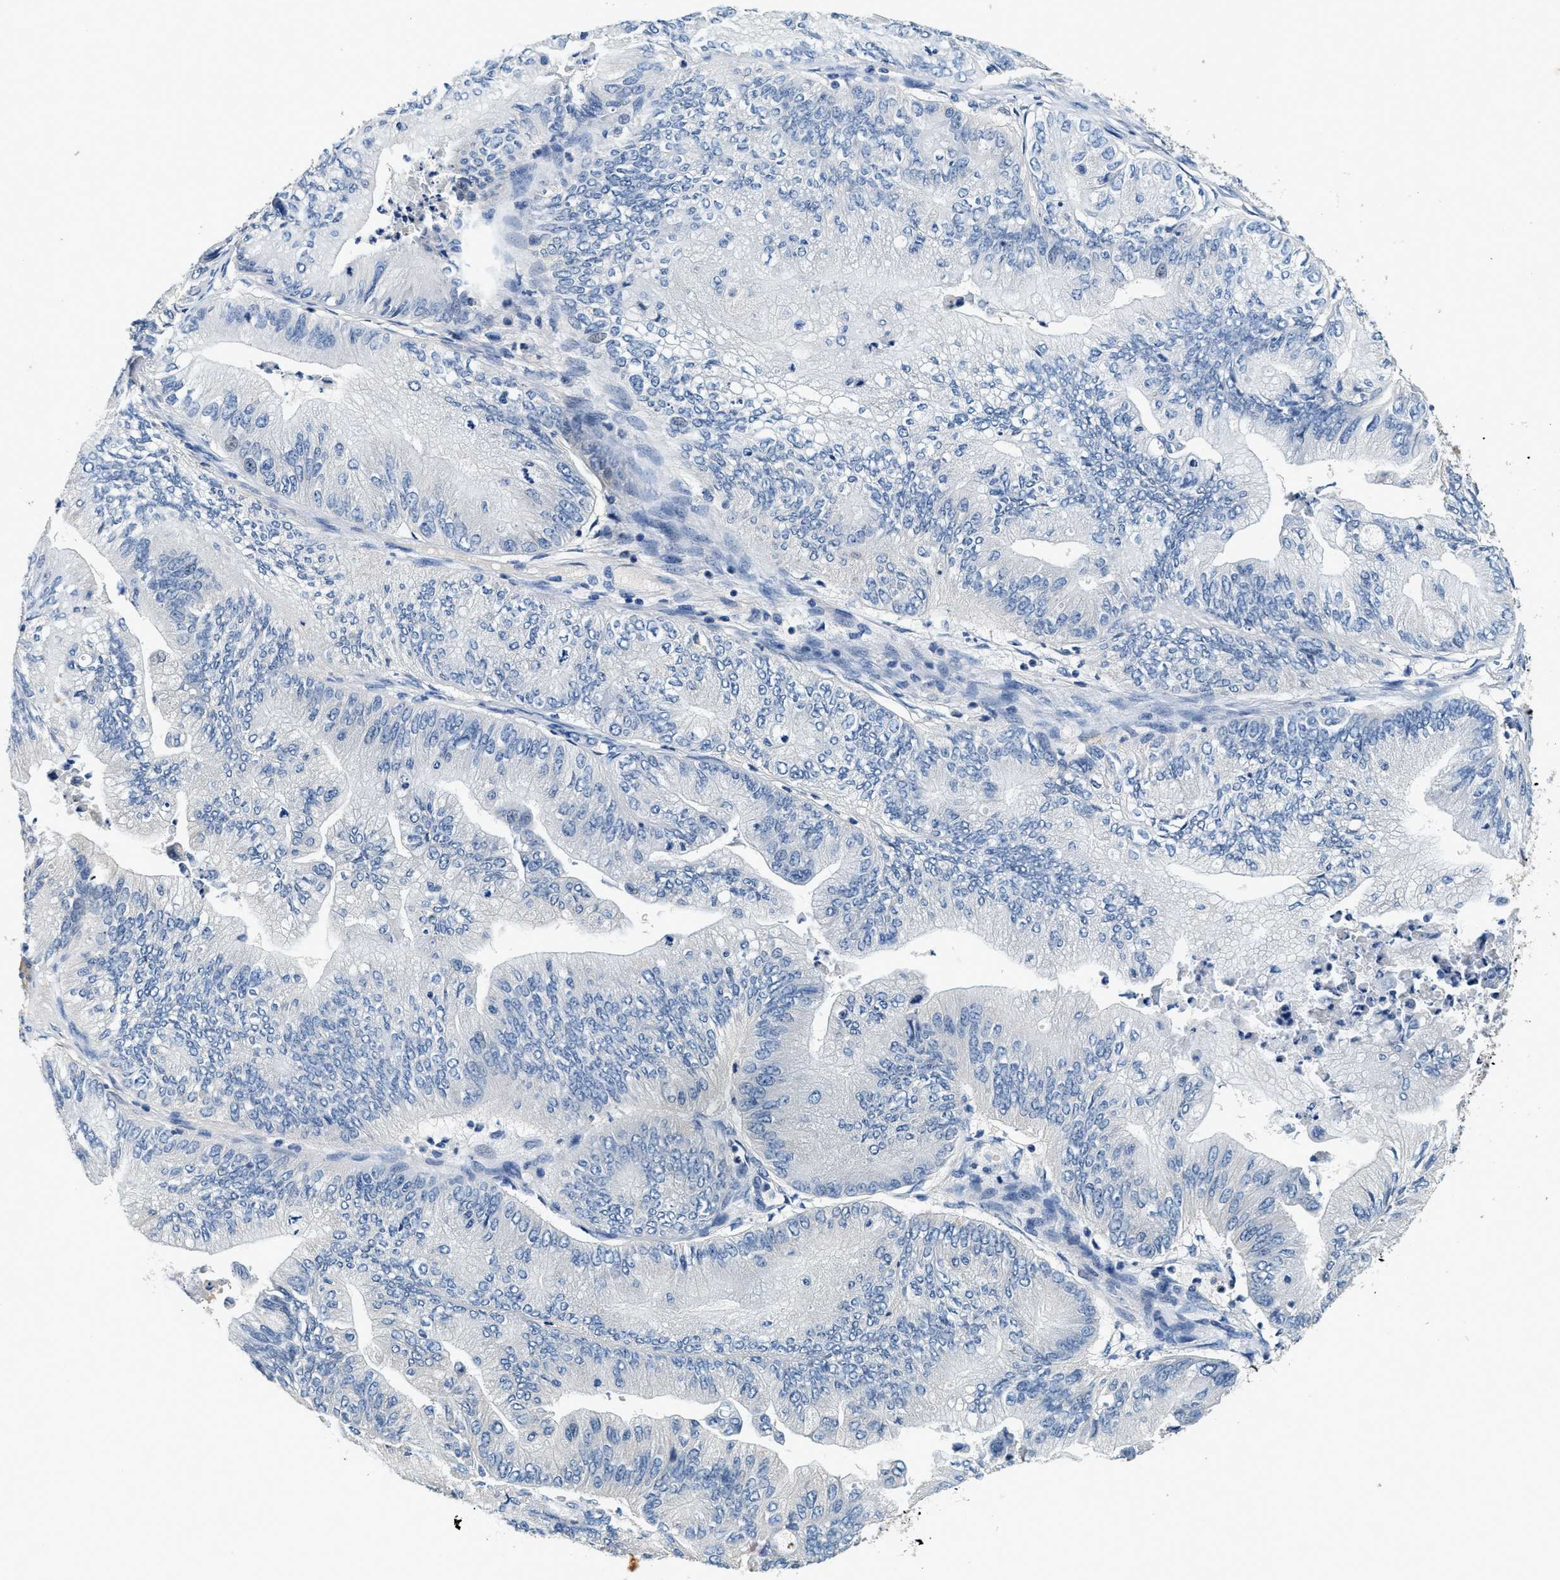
{"staining": {"intensity": "negative", "quantity": "none", "location": "none"}, "tissue": "ovarian cancer", "cell_type": "Tumor cells", "image_type": "cancer", "snomed": [{"axis": "morphology", "description": "Cystadenocarcinoma, mucinous, NOS"}, {"axis": "topography", "description": "Ovary"}], "caption": "Protein analysis of ovarian mucinous cystadenocarcinoma reveals no significant staining in tumor cells.", "gene": "ALDH3A2", "patient": {"sex": "female", "age": 61}}